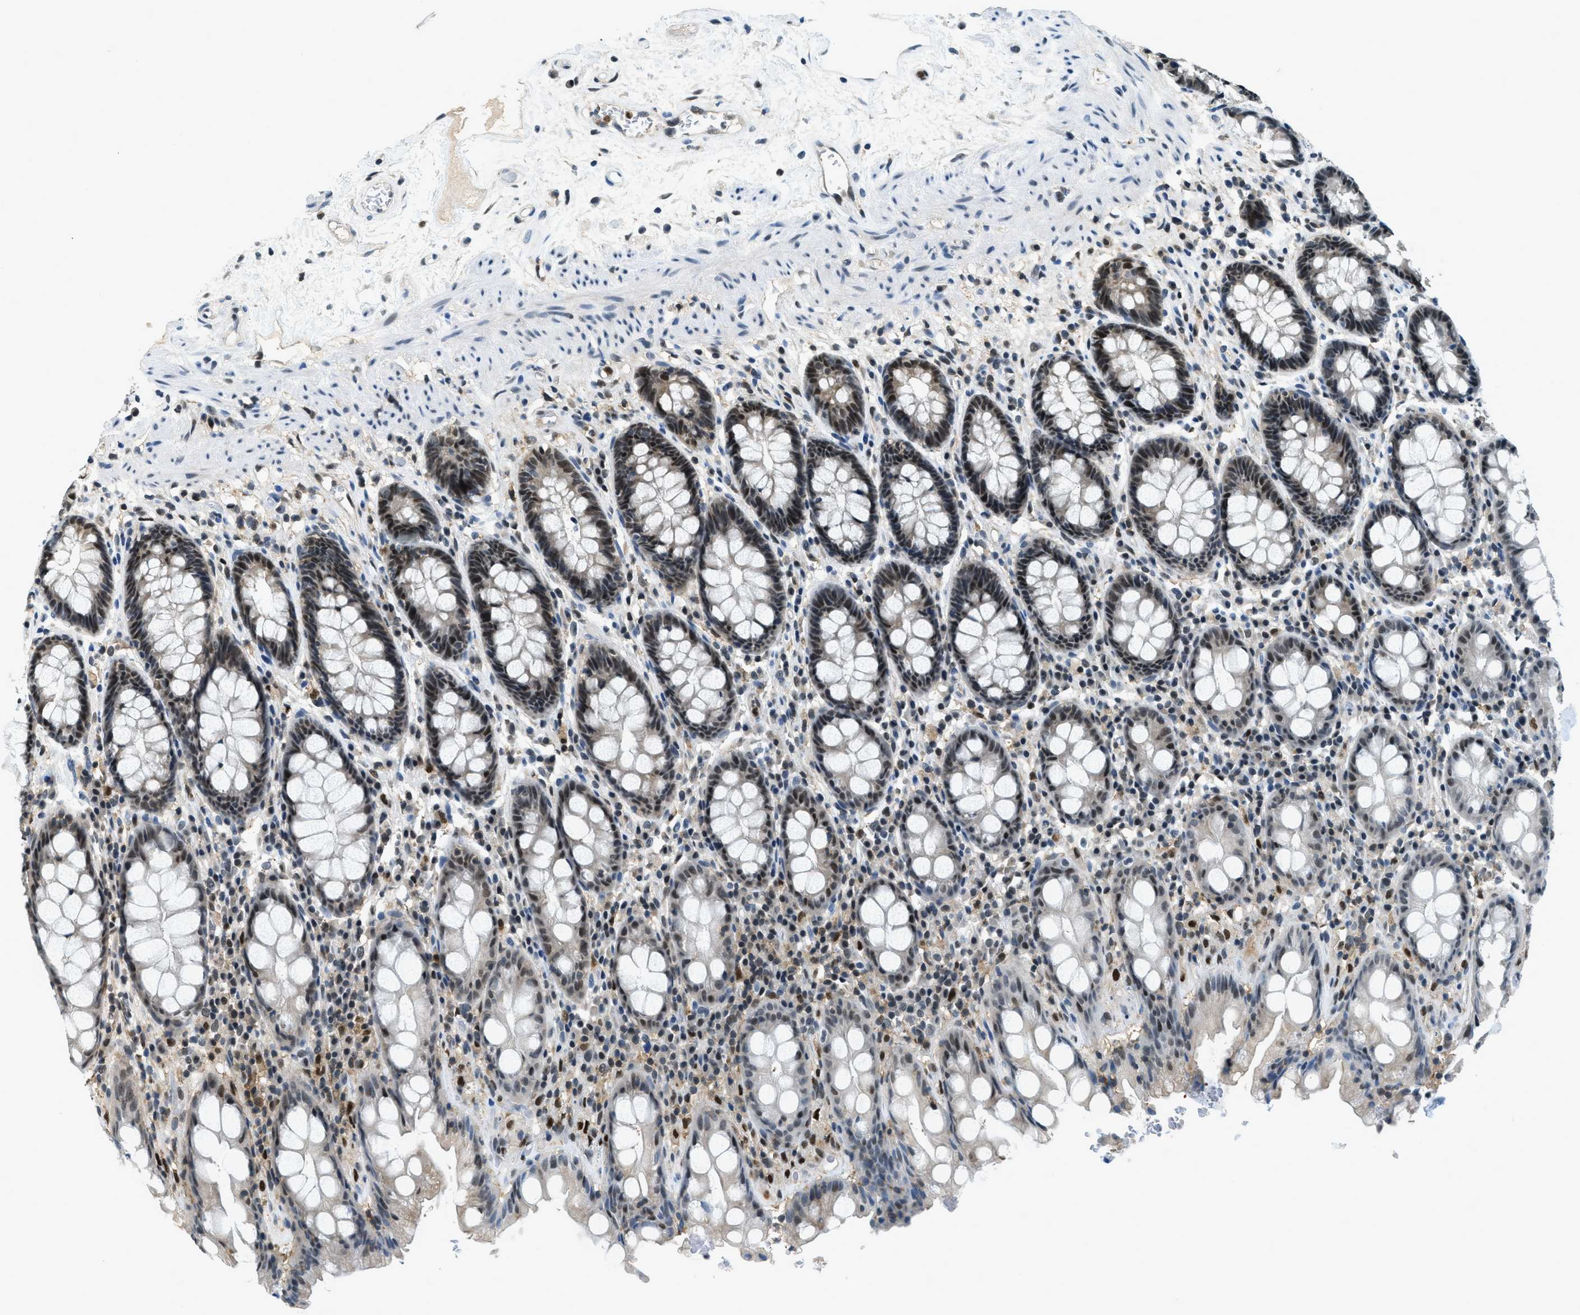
{"staining": {"intensity": "strong", "quantity": "25%-75%", "location": "nuclear"}, "tissue": "rectum", "cell_type": "Glandular cells", "image_type": "normal", "snomed": [{"axis": "morphology", "description": "Normal tissue, NOS"}, {"axis": "topography", "description": "Rectum"}], "caption": "Immunohistochemical staining of benign human rectum exhibits high levels of strong nuclear expression in about 25%-75% of glandular cells.", "gene": "OGFR", "patient": {"sex": "male", "age": 64}}